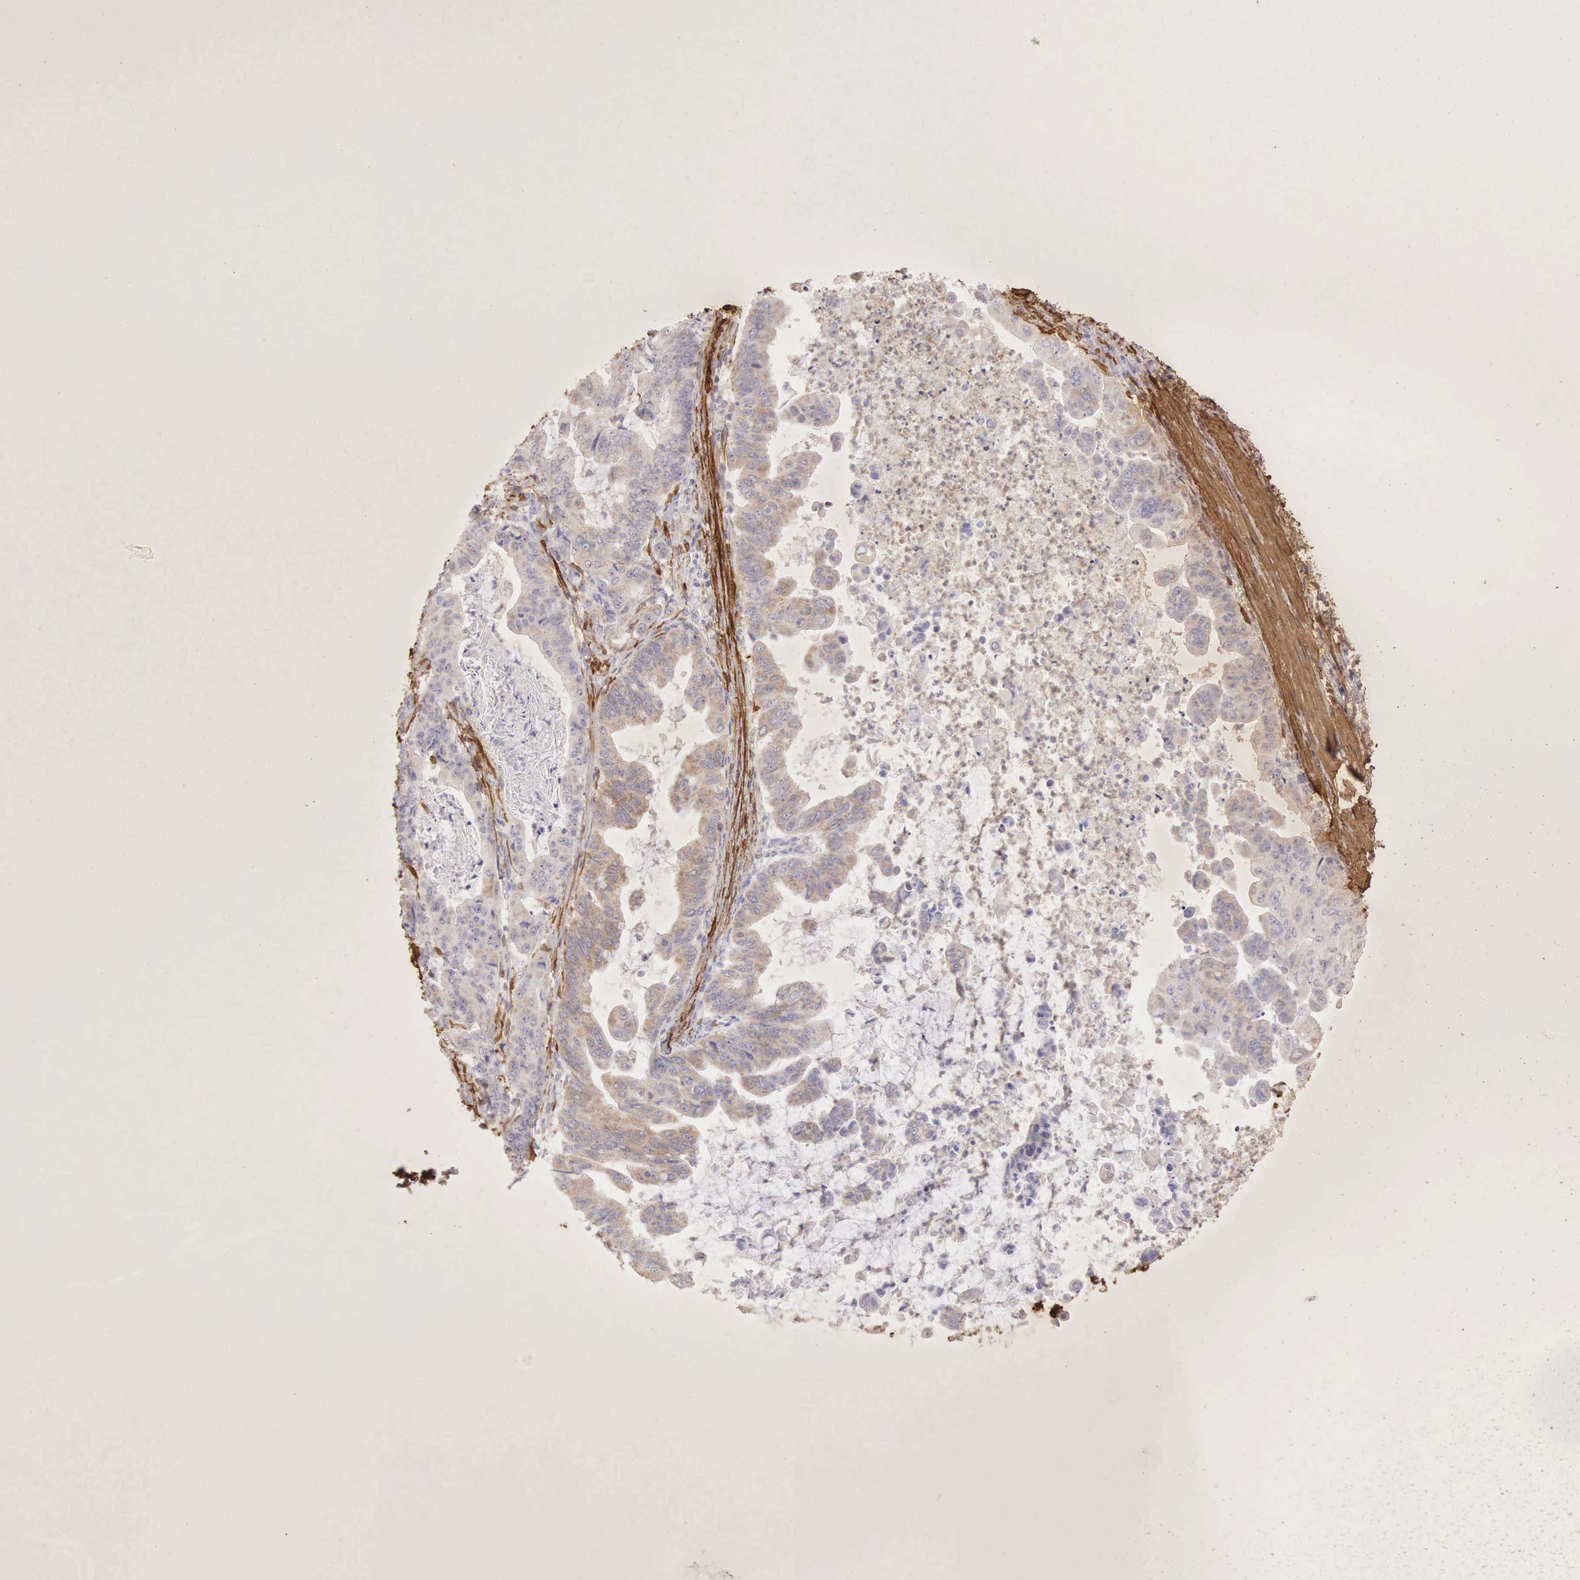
{"staining": {"intensity": "weak", "quantity": "25%-75%", "location": "cytoplasmic/membranous"}, "tissue": "stomach cancer", "cell_type": "Tumor cells", "image_type": "cancer", "snomed": [{"axis": "morphology", "description": "Adenocarcinoma, NOS"}, {"axis": "topography", "description": "Stomach, upper"}], "caption": "IHC image of human stomach adenocarcinoma stained for a protein (brown), which demonstrates low levels of weak cytoplasmic/membranous positivity in approximately 25%-75% of tumor cells.", "gene": "CNN1", "patient": {"sex": "male", "age": 80}}